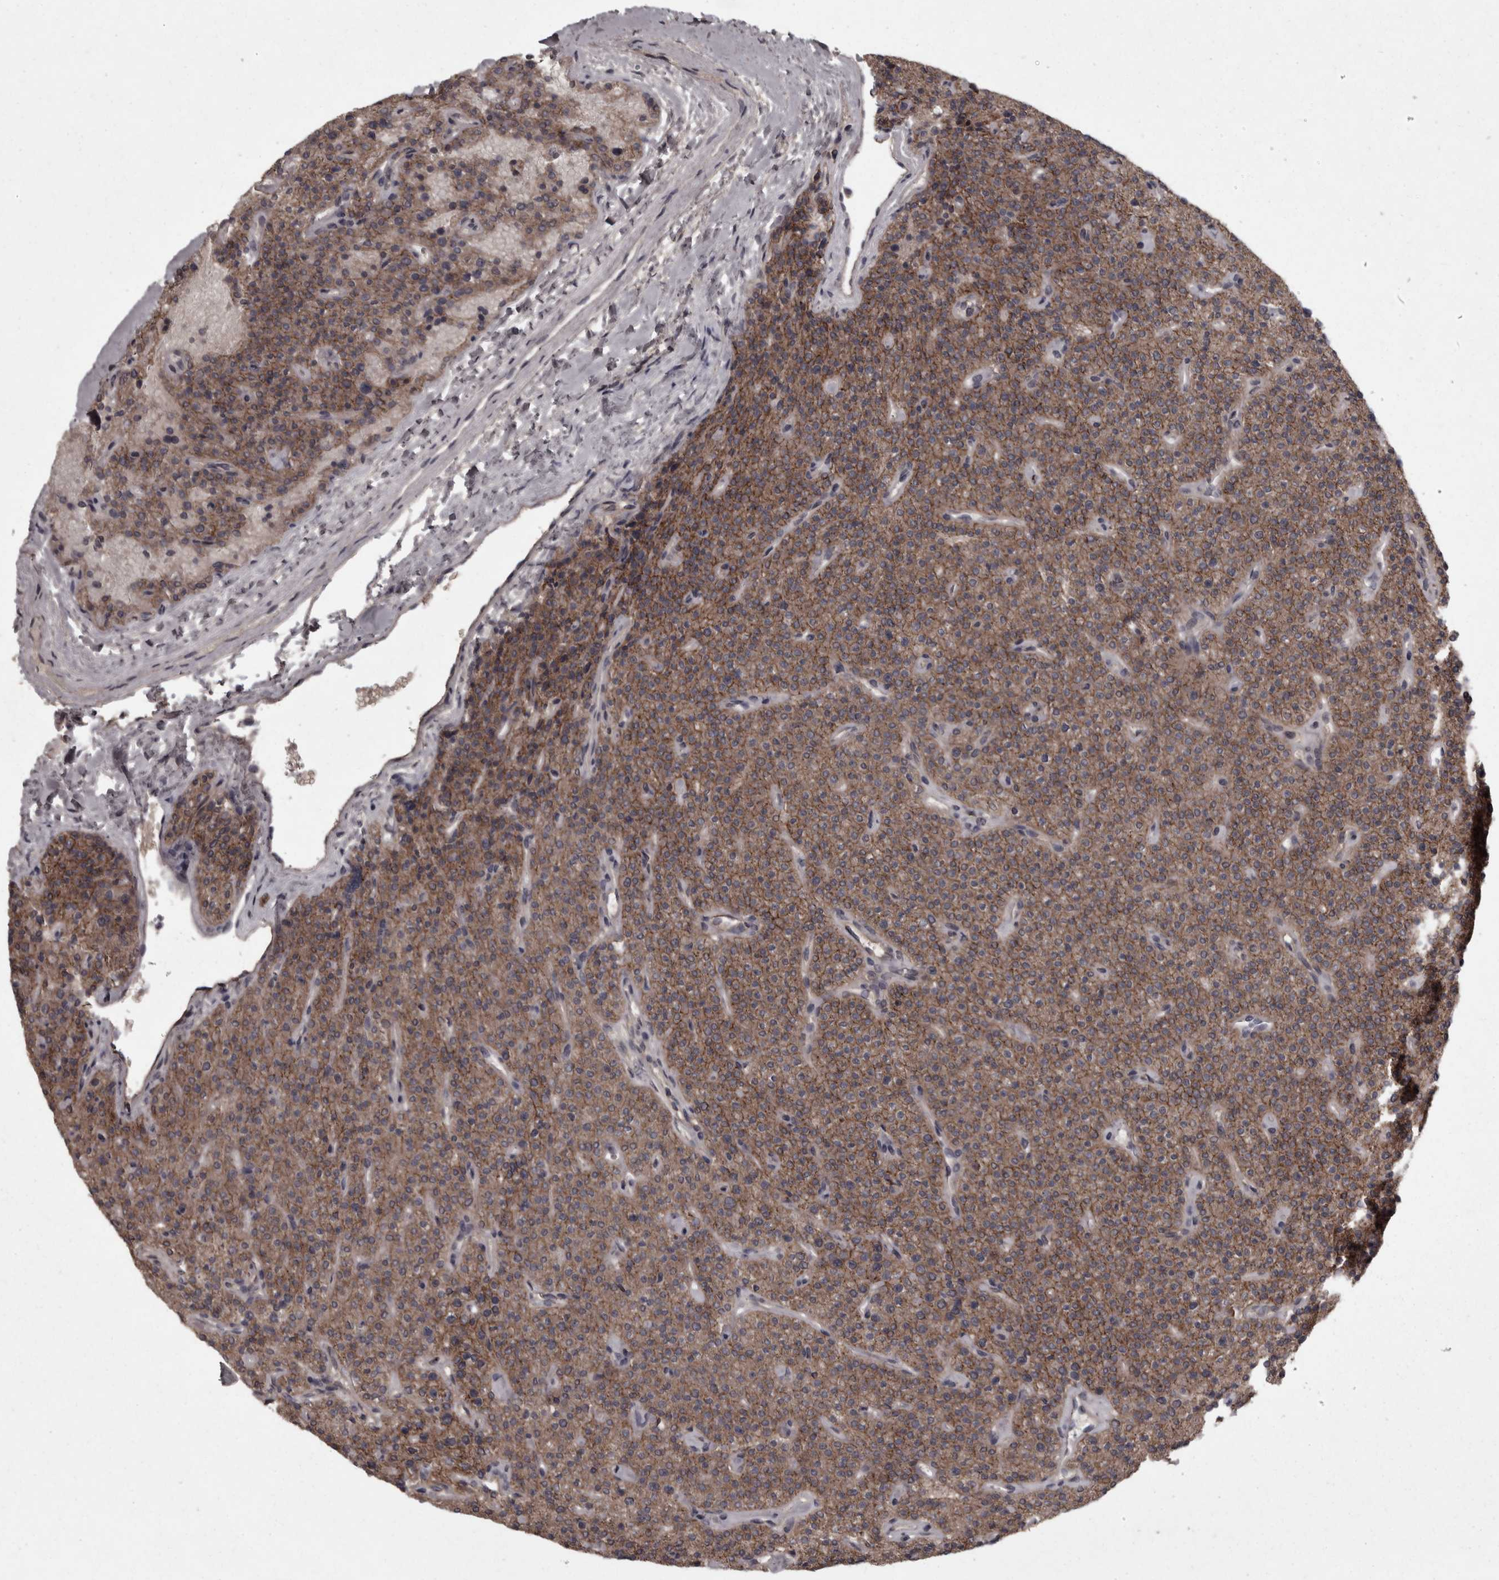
{"staining": {"intensity": "moderate", "quantity": ">75%", "location": "cytoplasmic/membranous"}, "tissue": "parathyroid gland", "cell_type": "Glandular cells", "image_type": "normal", "snomed": [{"axis": "morphology", "description": "Normal tissue, NOS"}, {"axis": "topography", "description": "Parathyroid gland"}], "caption": "Parathyroid gland stained for a protein displays moderate cytoplasmic/membranous positivity in glandular cells. (Brightfield microscopy of DAB IHC at high magnification).", "gene": "PCDH17", "patient": {"sex": "male", "age": 46}}